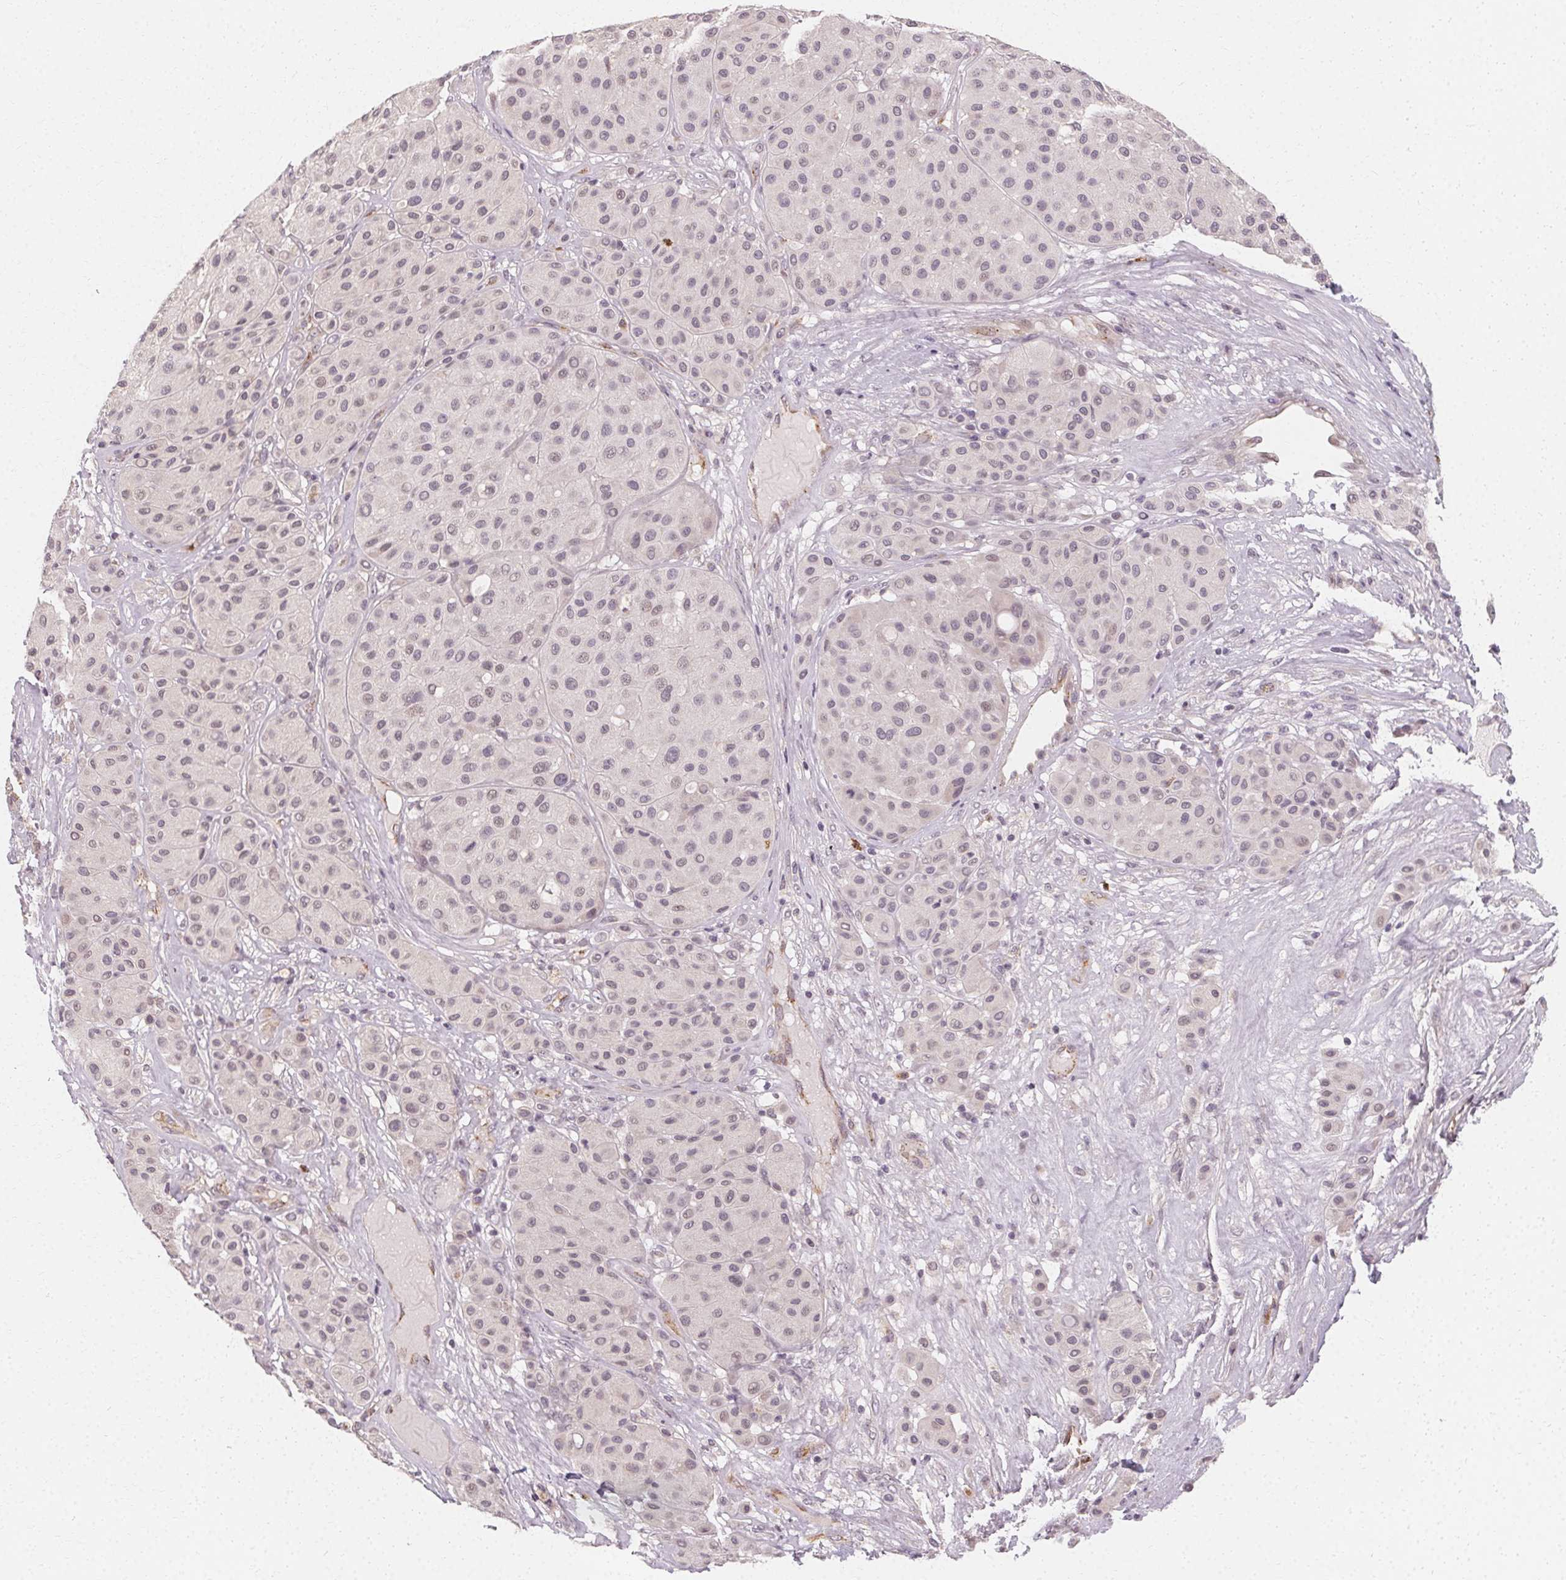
{"staining": {"intensity": "negative", "quantity": "none", "location": "none"}, "tissue": "melanoma", "cell_type": "Tumor cells", "image_type": "cancer", "snomed": [{"axis": "morphology", "description": "Malignant melanoma, Metastatic site"}, {"axis": "topography", "description": "Smooth muscle"}], "caption": "The photomicrograph shows no significant staining in tumor cells of melanoma. Nuclei are stained in blue.", "gene": "CLCNKB", "patient": {"sex": "male", "age": 41}}